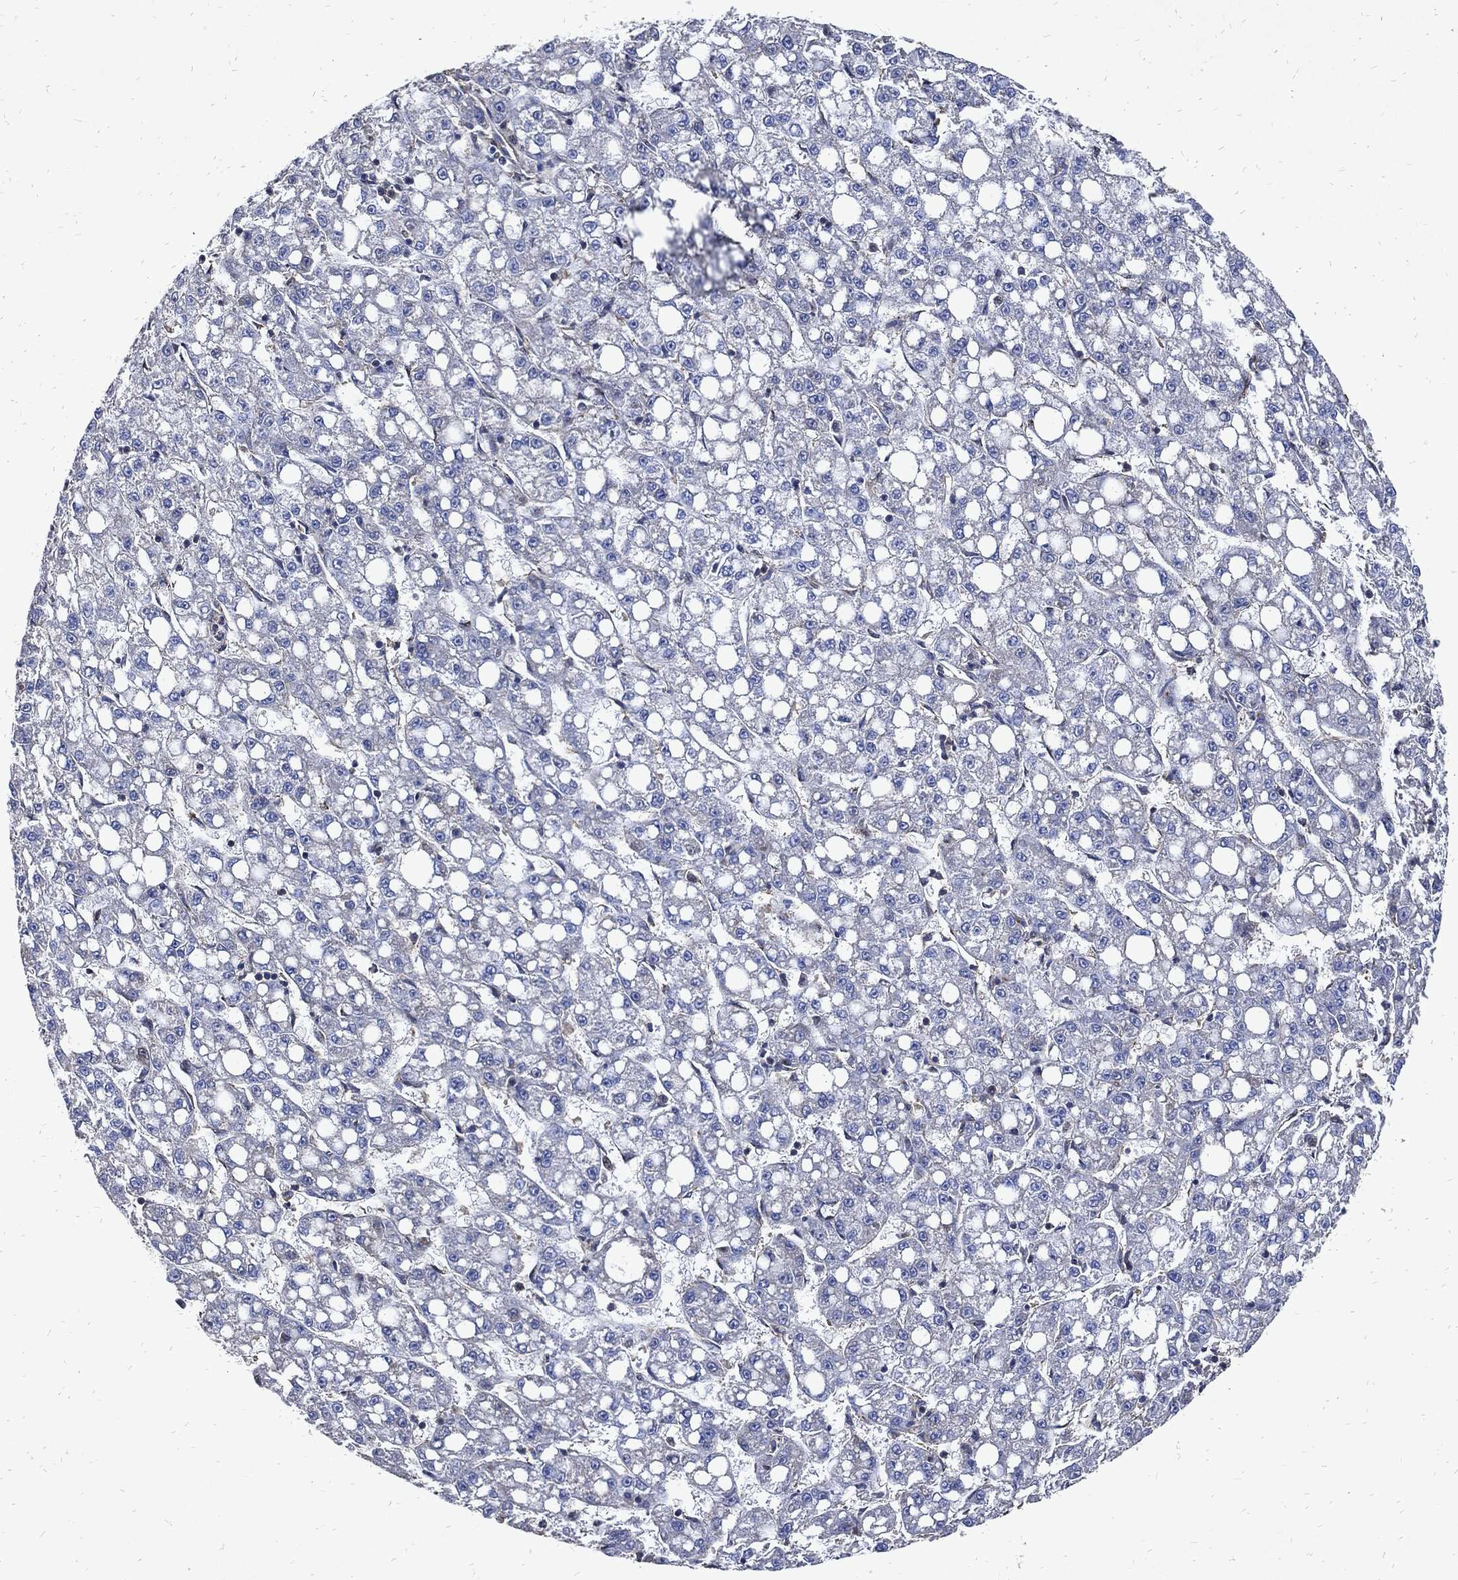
{"staining": {"intensity": "negative", "quantity": "none", "location": "none"}, "tissue": "liver cancer", "cell_type": "Tumor cells", "image_type": "cancer", "snomed": [{"axis": "morphology", "description": "Carcinoma, Hepatocellular, NOS"}, {"axis": "topography", "description": "Liver"}], "caption": "The micrograph exhibits no significant staining in tumor cells of liver hepatocellular carcinoma. Brightfield microscopy of IHC stained with DAB (brown) and hematoxylin (blue), captured at high magnification.", "gene": "DCTN1", "patient": {"sex": "female", "age": 65}}